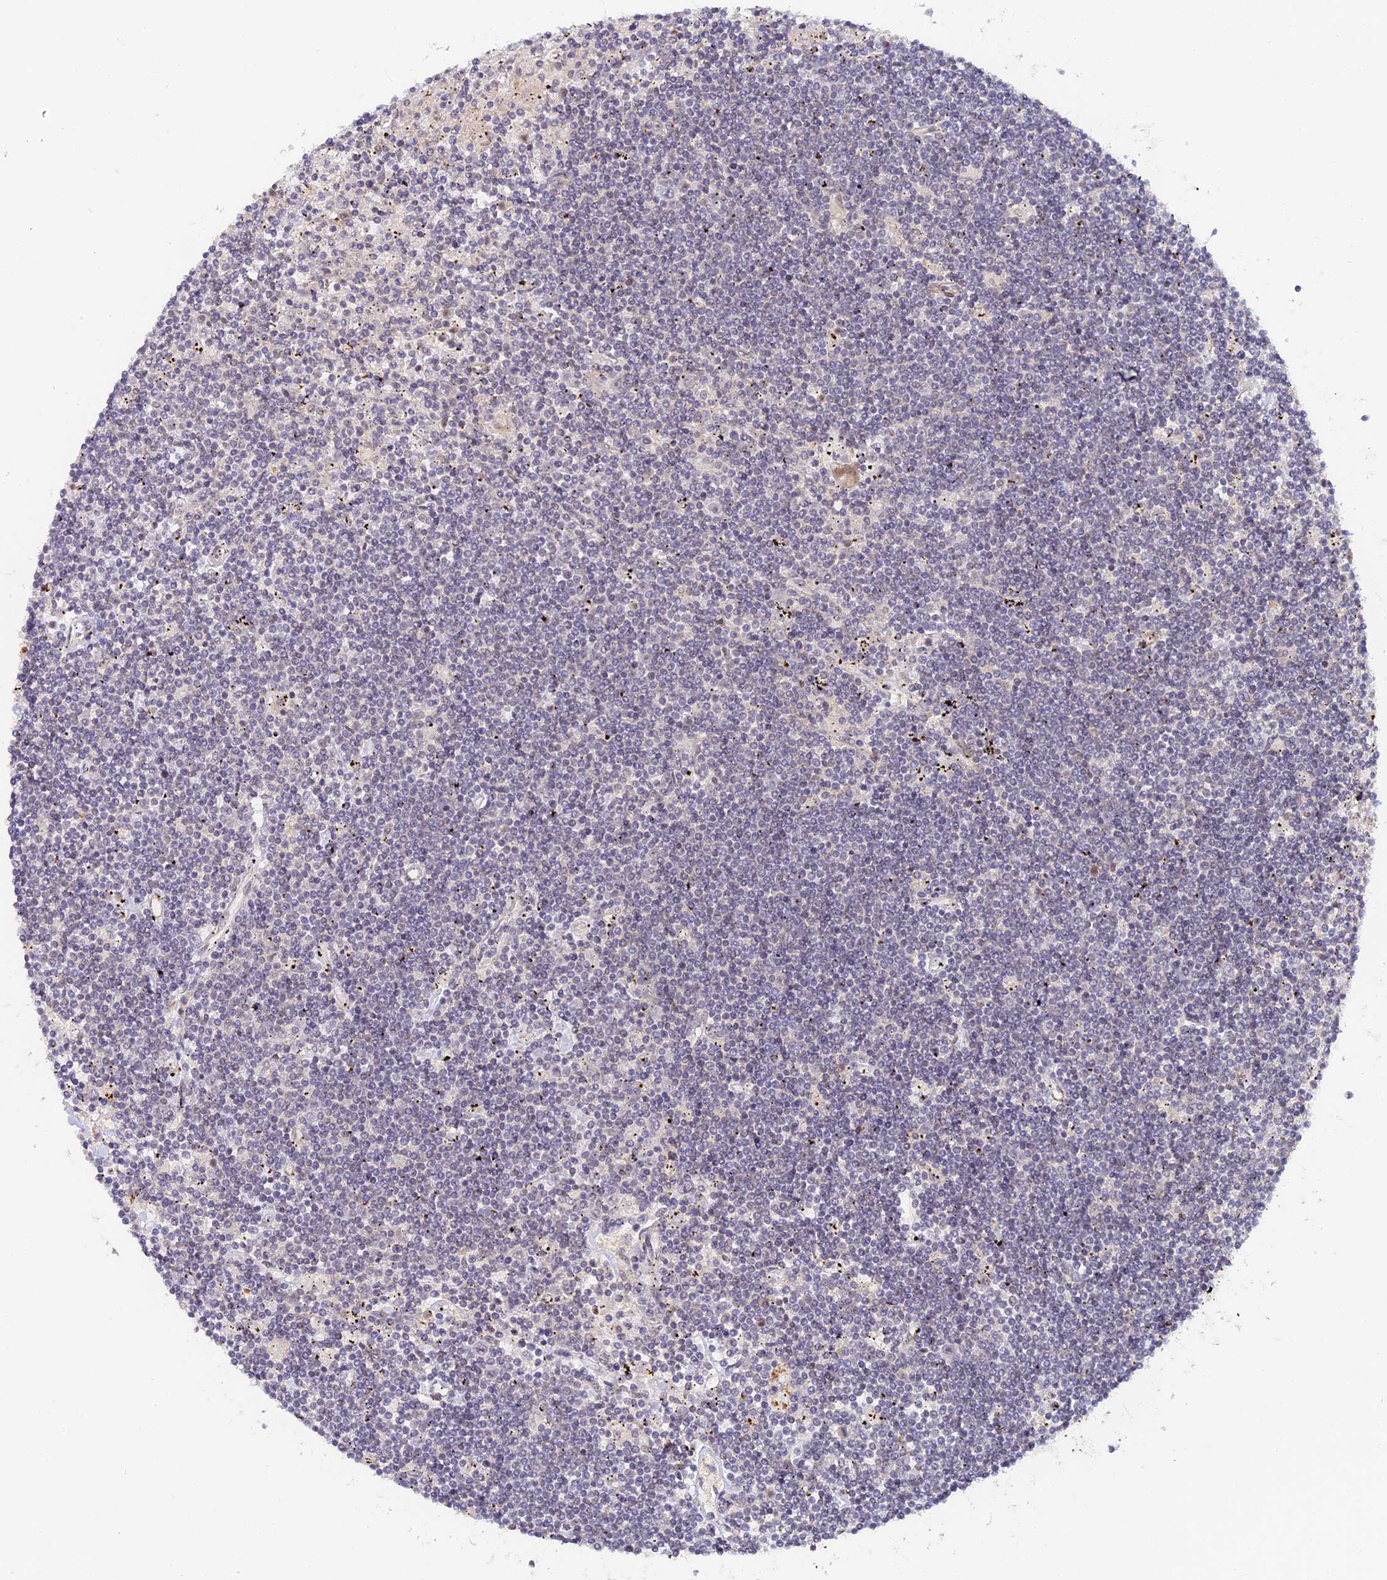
{"staining": {"intensity": "negative", "quantity": "none", "location": "none"}, "tissue": "lymphoma", "cell_type": "Tumor cells", "image_type": "cancer", "snomed": [{"axis": "morphology", "description": "Malignant lymphoma, non-Hodgkin's type, Low grade"}, {"axis": "topography", "description": "Spleen"}], "caption": "Immunohistochemistry (IHC) histopathology image of human low-grade malignant lymphoma, non-Hodgkin's type stained for a protein (brown), which shows no positivity in tumor cells.", "gene": "IMPACT", "patient": {"sex": "male", "age": 76}}